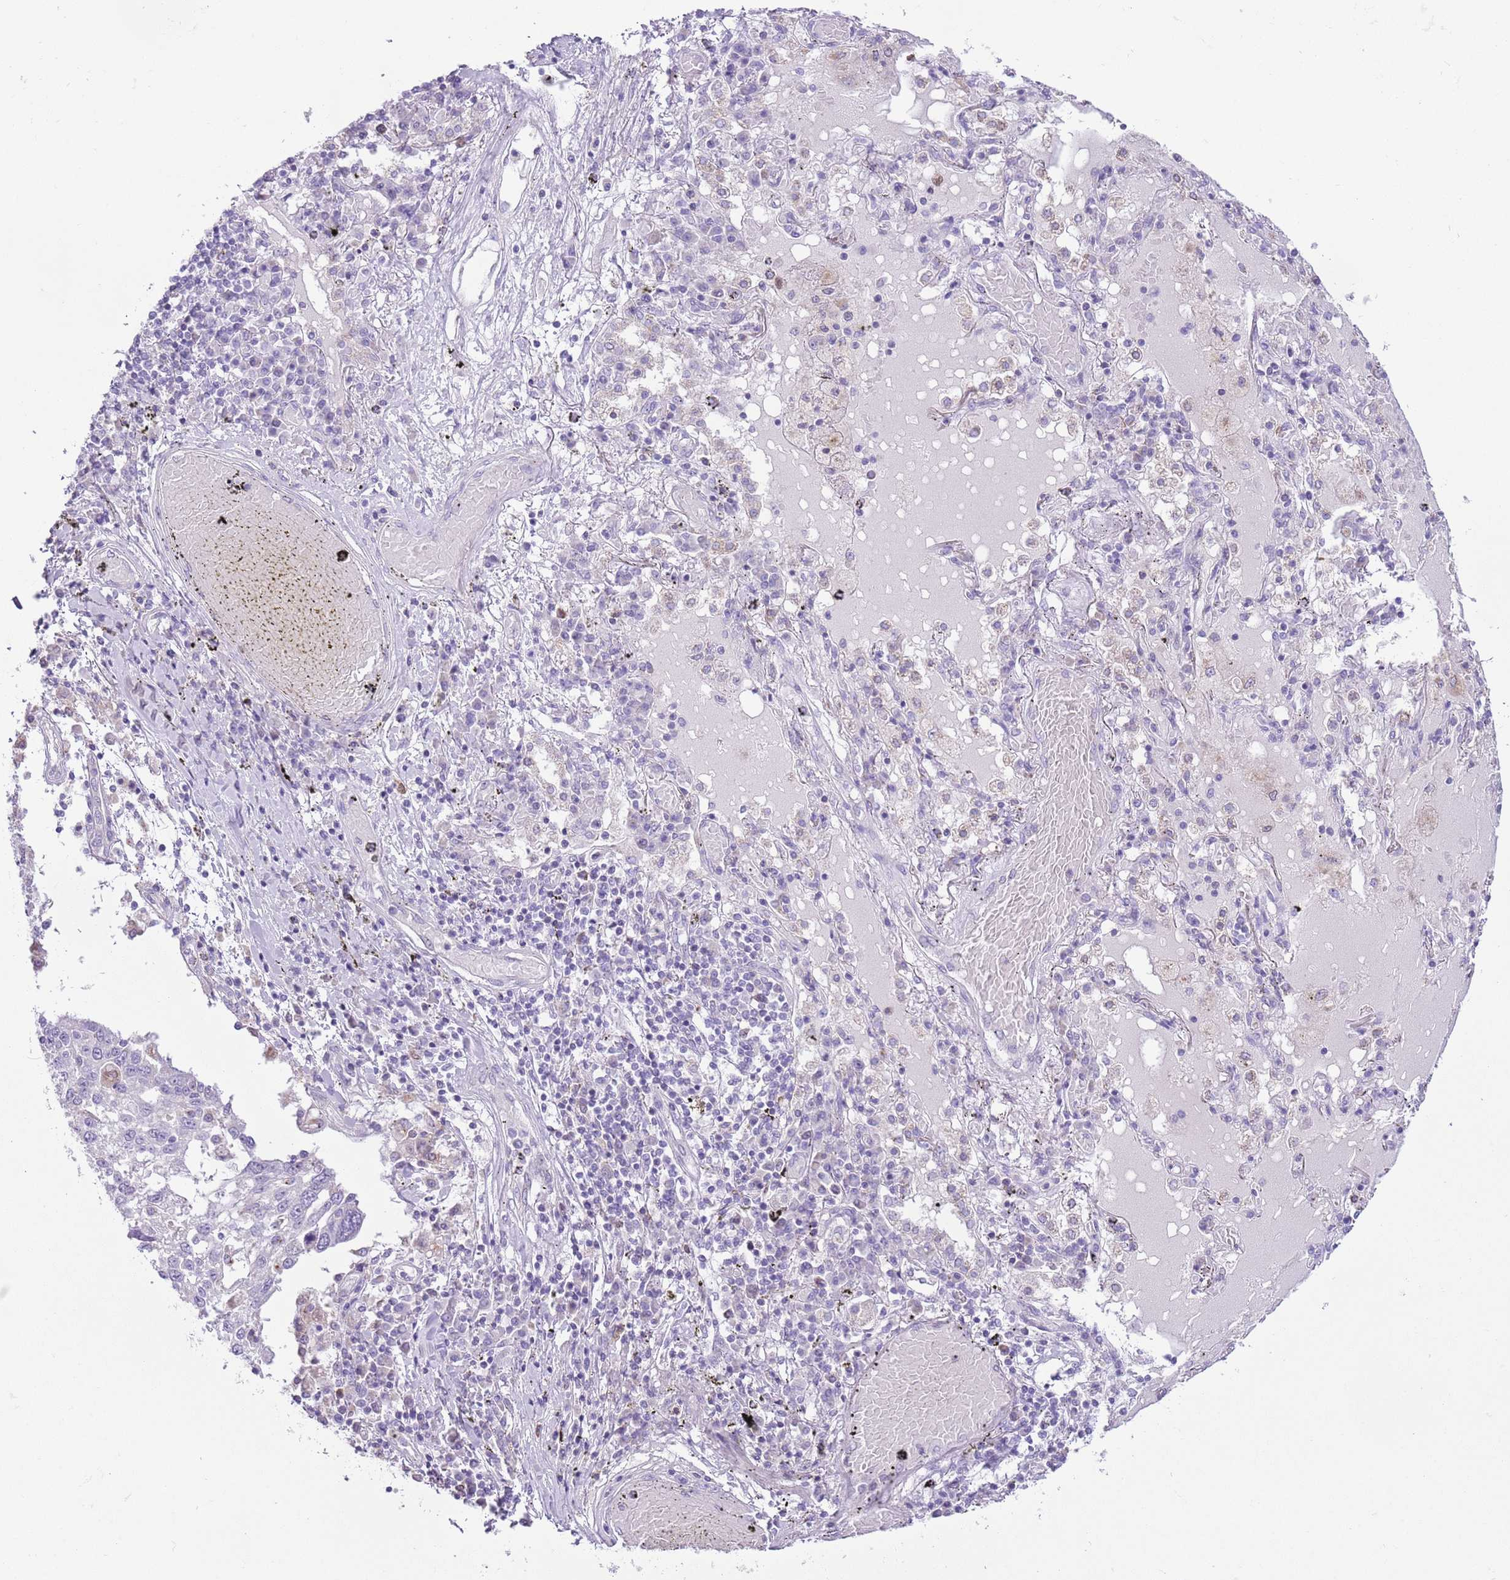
{"staining": {"intensity": "negative", "quantity": "none", "location": "none"}, "tissue": "lung cancer", "cell_type": "Tumor cells", "image_type": "cancer", "snomed": [{"axis": "morphology", "description": "Squamous cell carcinoma, NOS"}, {"axis": "topography", "description": "Lung"}], "caption": "Tumor cells are negative for brown protein staining in lung squamous cell carcinoma.", "gene": "ZNF697", "patient": {"sex": "male", "age": 65}}